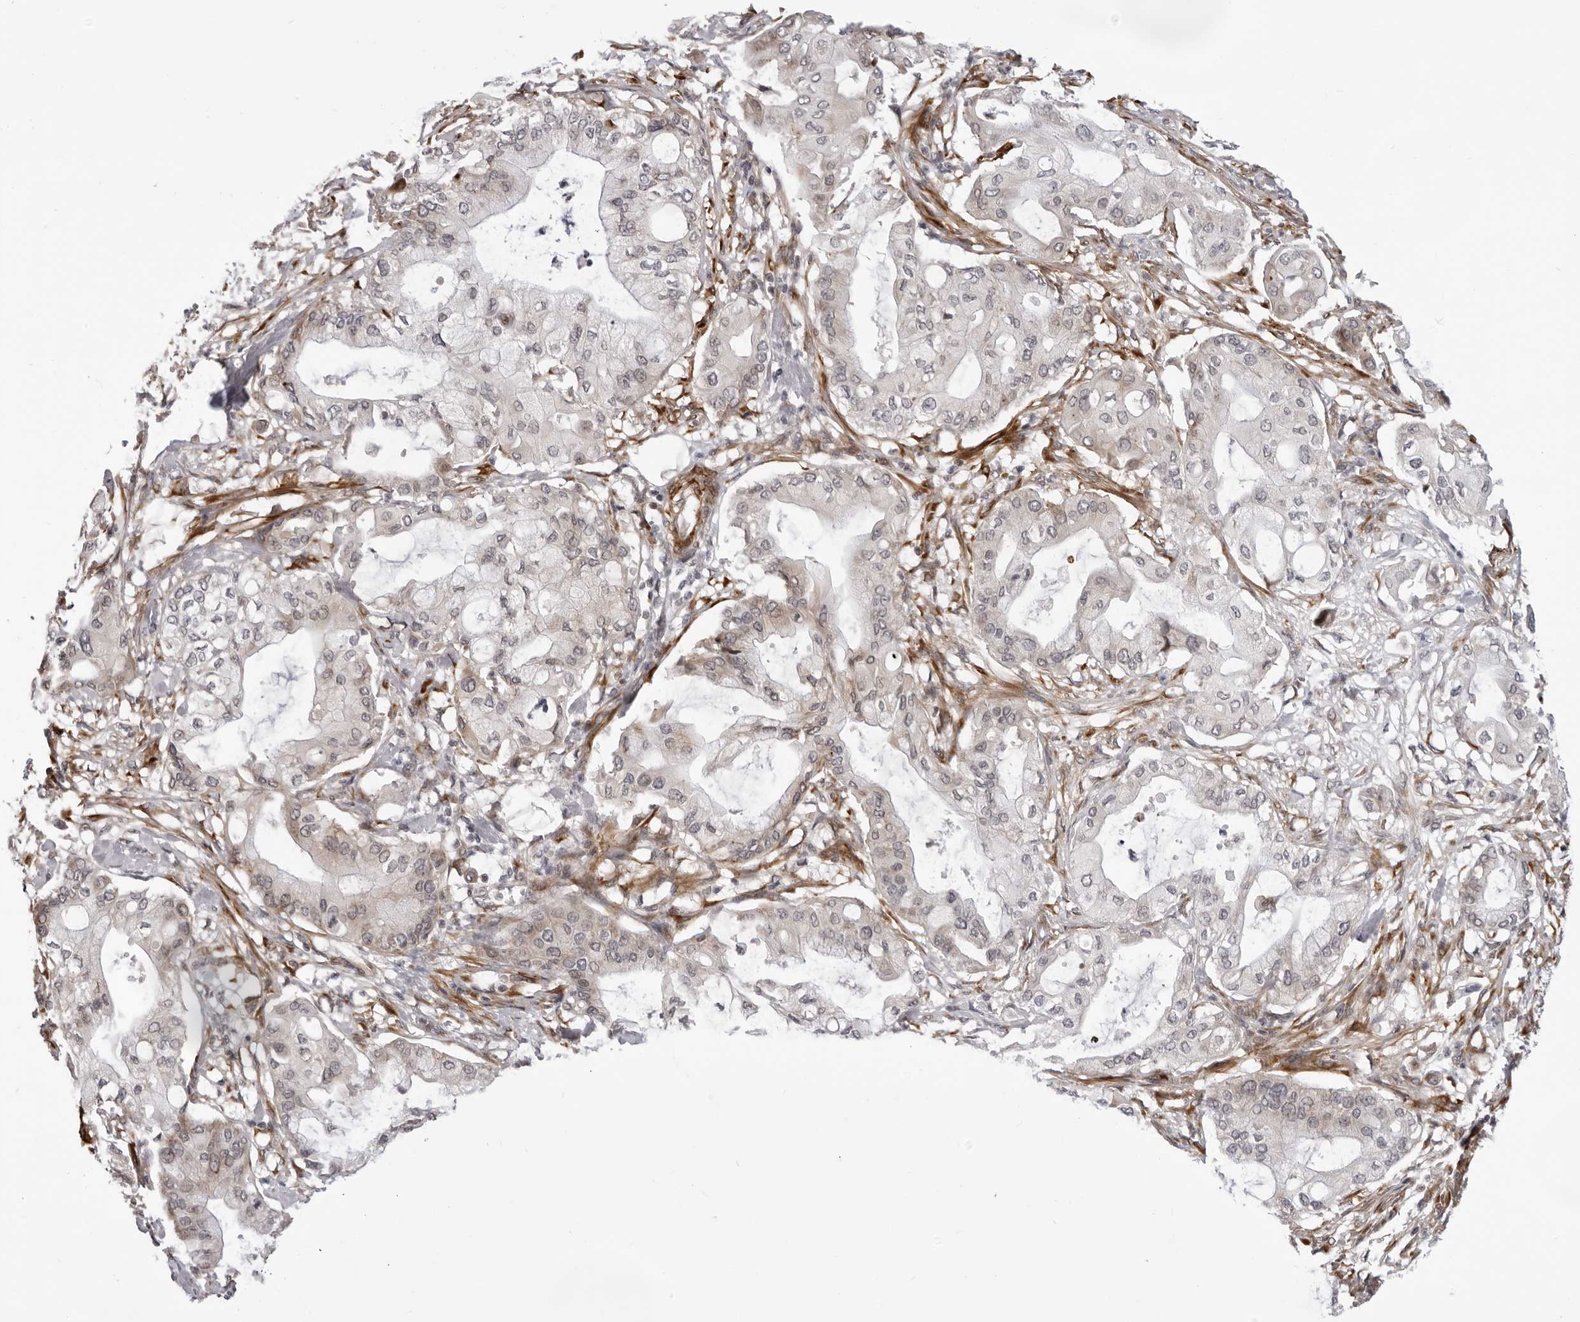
{"staining": {"intensity": "weak", "quantity": "25%-75%", "location": "cytoplasmic/membranous"}, "tissue": "pancreatic cancer", "cell_type": "Tumor cells", "image_type": "cancer", "snomed": [{"axis": "morphology", "description": "Adenocarcinoma, NOS"}, {"axis": "morphology", "description": "Adenocarcinoma, metastatic, NOS"}, {"axis": "topography", "description": "Lymph node"}, {"axis": "topography", "description": "Pancreas"}, {"axis": "topography", "description": "Duodenum"}], "caption": "Weak cytoplasmic/membranous expression for a protein is appreciated in approximately 25%-75% of tumor cells of pancreatic cancer (metastatic adenocarcinoma) using immunohistochemistry (IHC).", "gene": "SRGAP2", "patient": {"sex": "female", "age": 64}}